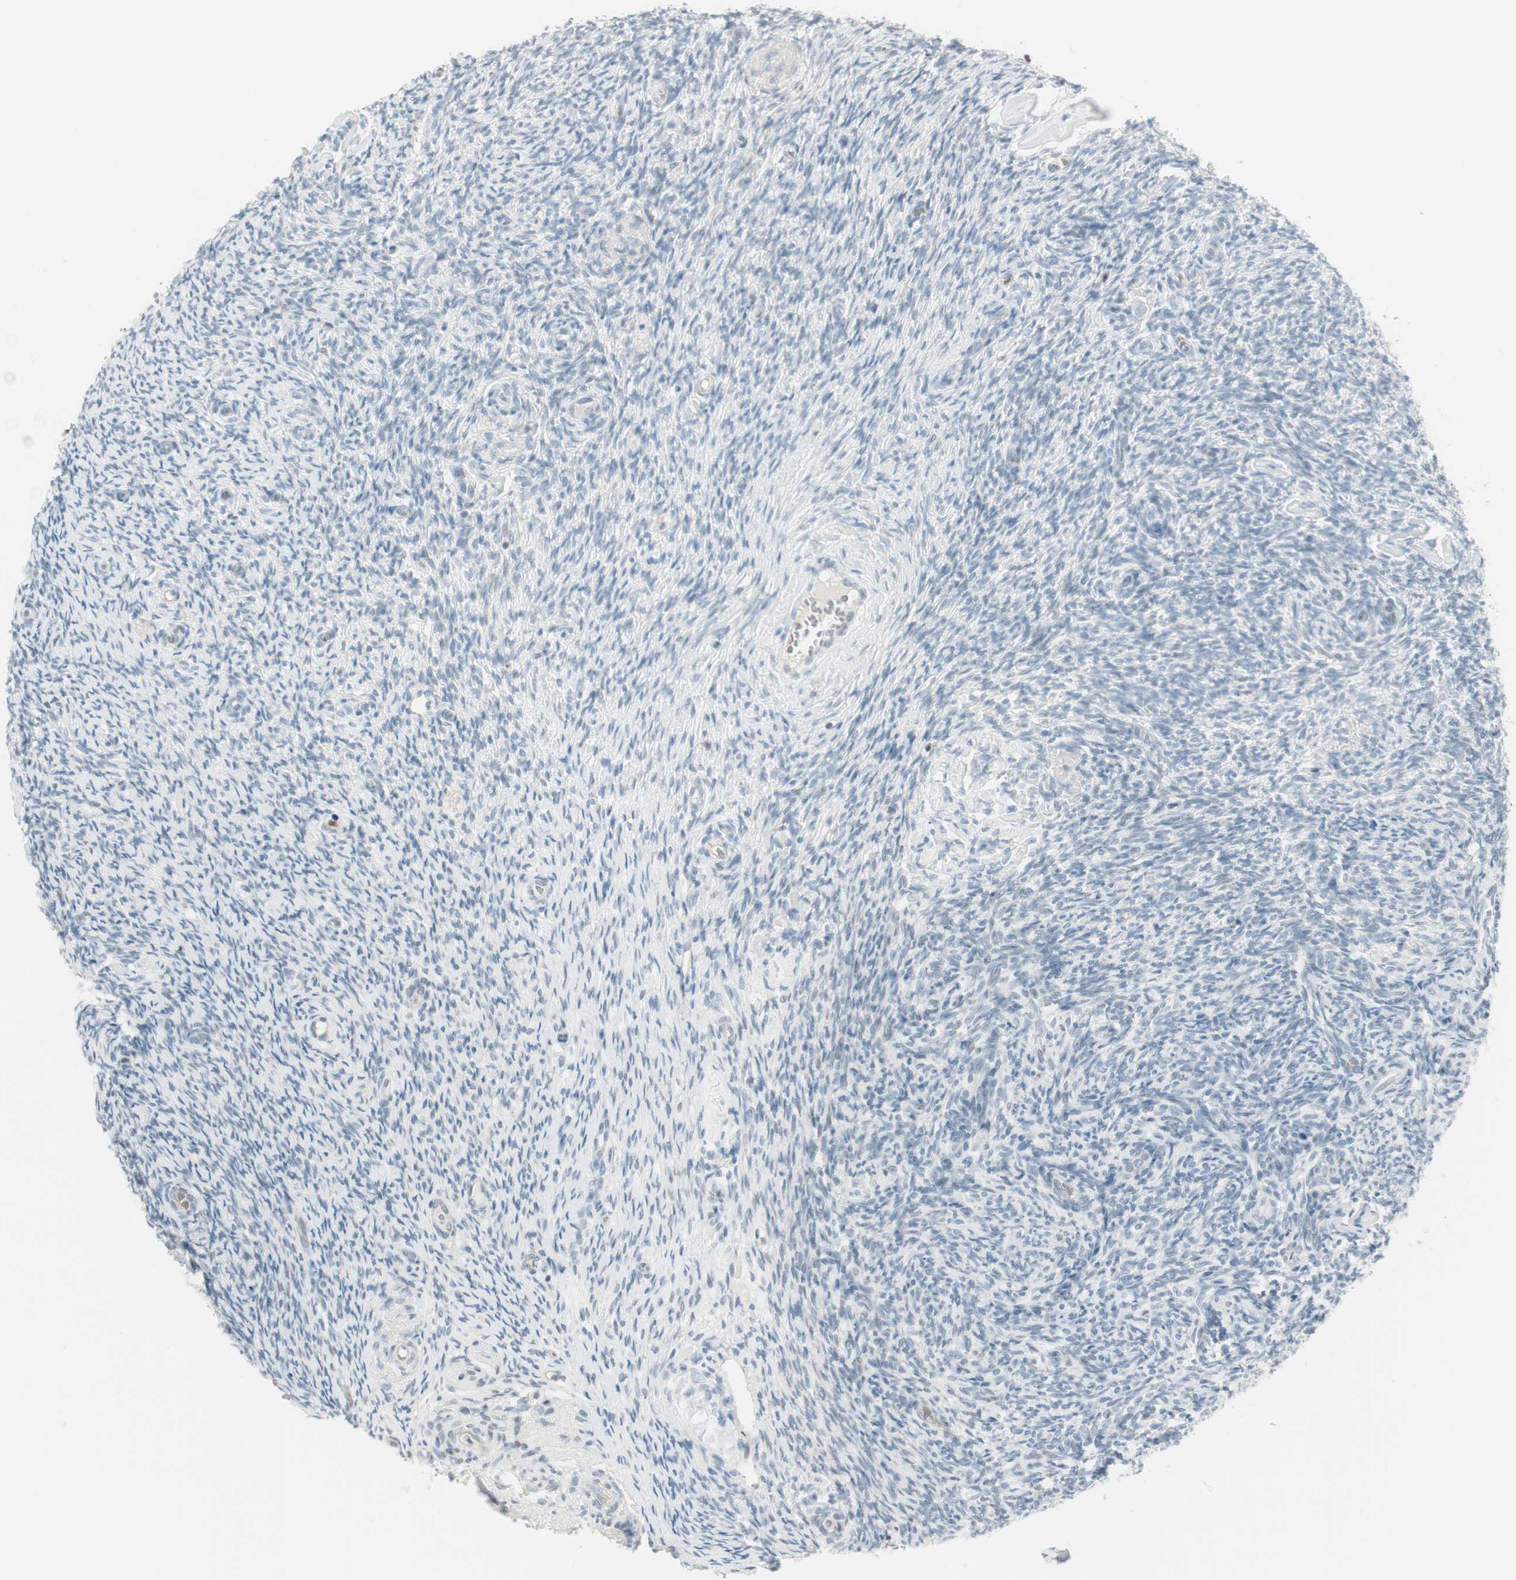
{"staining": {"intensity": "negative", "quantity": "none", "location": "none"}, "tissue": "ovary", "cell_type": "Follicle cells", "image_type": "normal", "snomed": [{"axis": "morphology", "description": "Normal tissue, NOS"}, {"axis": "topography", "description": "Ovary"}], "caption": "Immunohistochemical staining of unremarkable ovary shows no significant staining in follicle cells. (Stains: DAB IHC with hematoxylin counter stain, Microscopy: brightfield microscopy at high magnification).", "gene": "MAP4K1", "patient": {"sex": "female", "age": 60}}